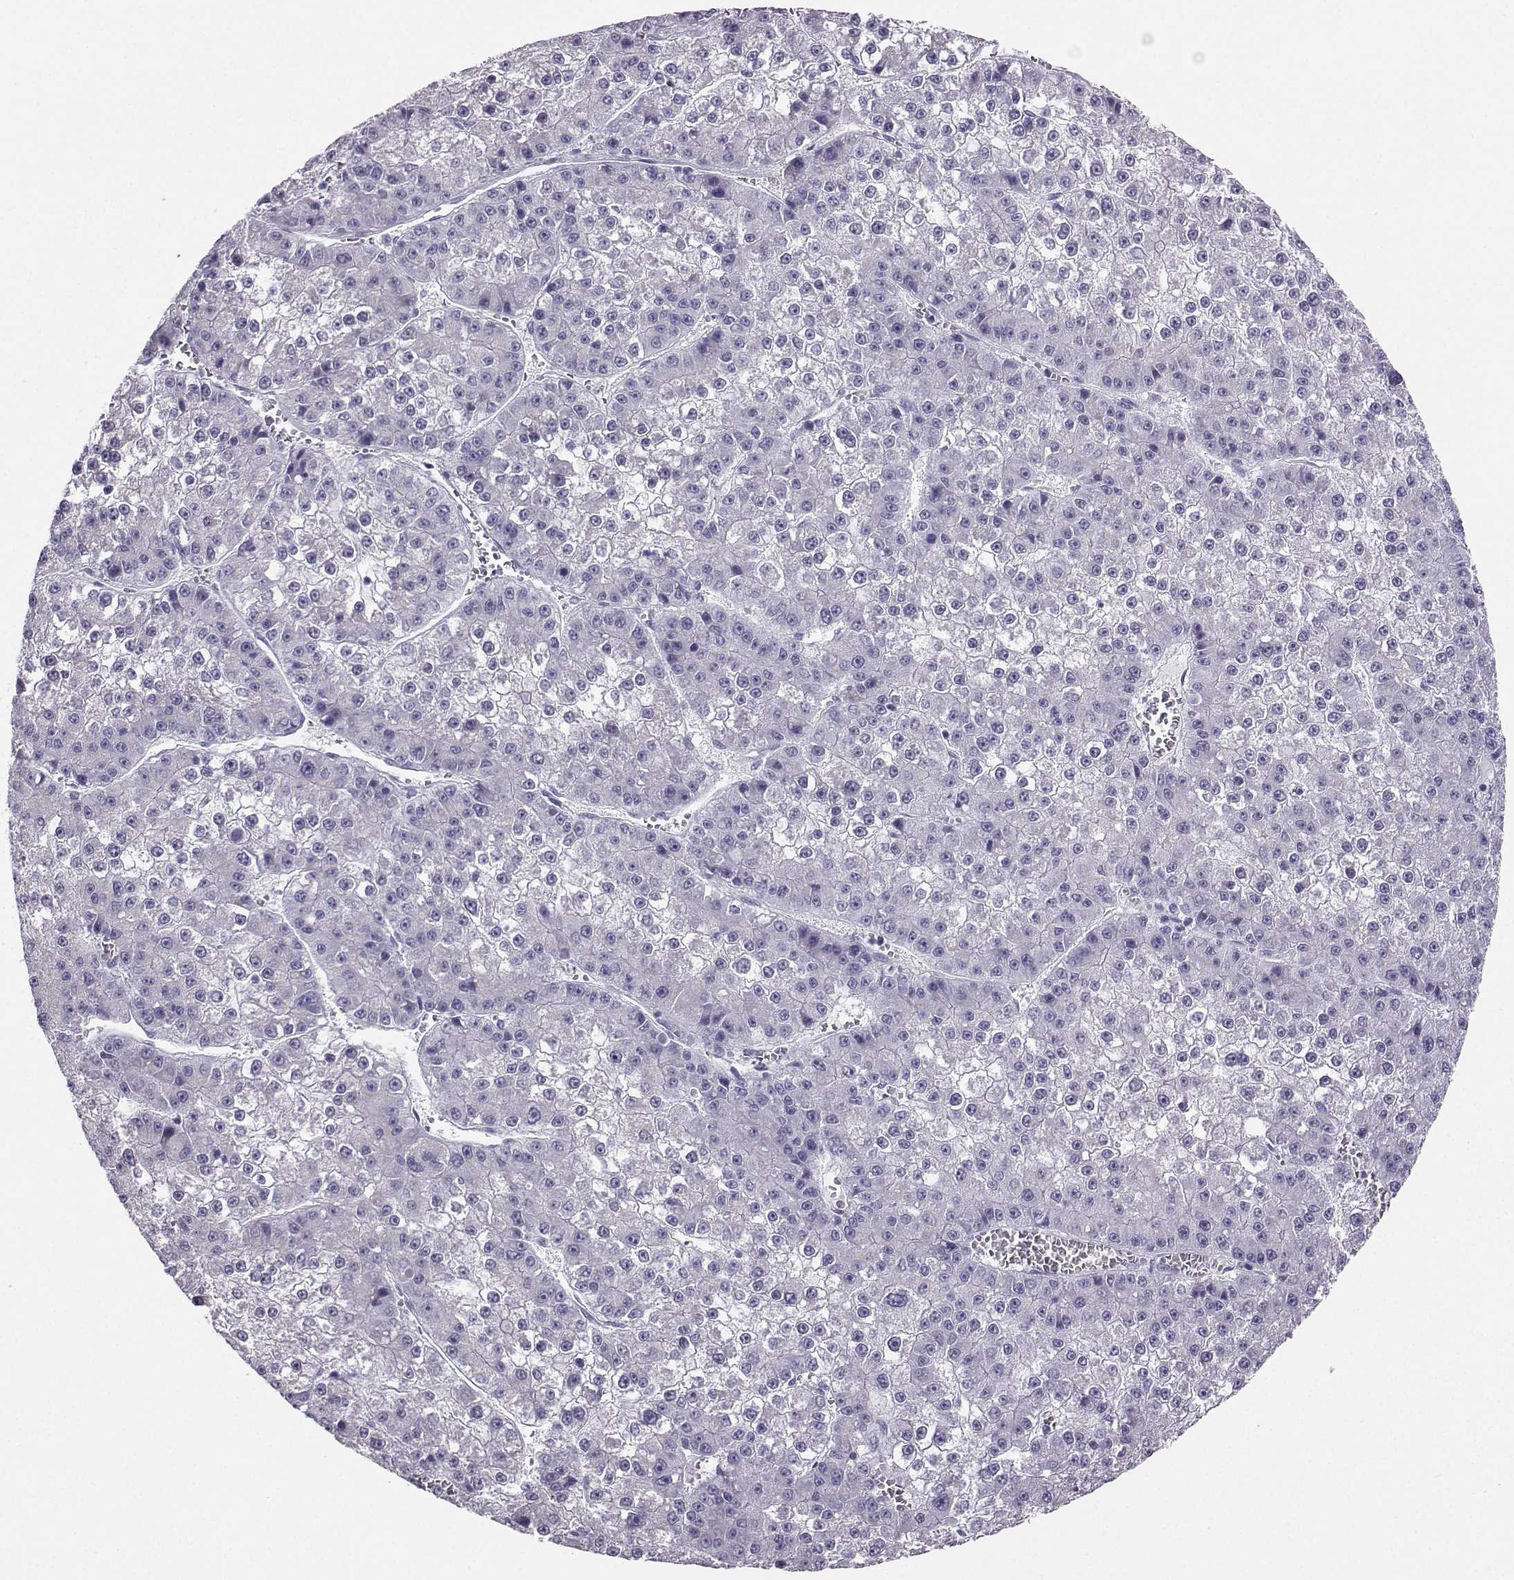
{"staining": {"intensity": "negative", "quantity": "none", "location": "none"}, "tissue": "liver cancer", "cell_type": "Tumor cells", "image_type": "cancer", "snomed": [{"axis": "morphology", "description": "Carcinoma, Hepatocellular, NOS"}, {"axis": "topography", "description": "Liver"}], "caption": "Tumor cells are negative for protein expression in human hepatocellular carcinoma (liver).", "gene": "AVP", "patient": {"sex": "female", "age": 73}}